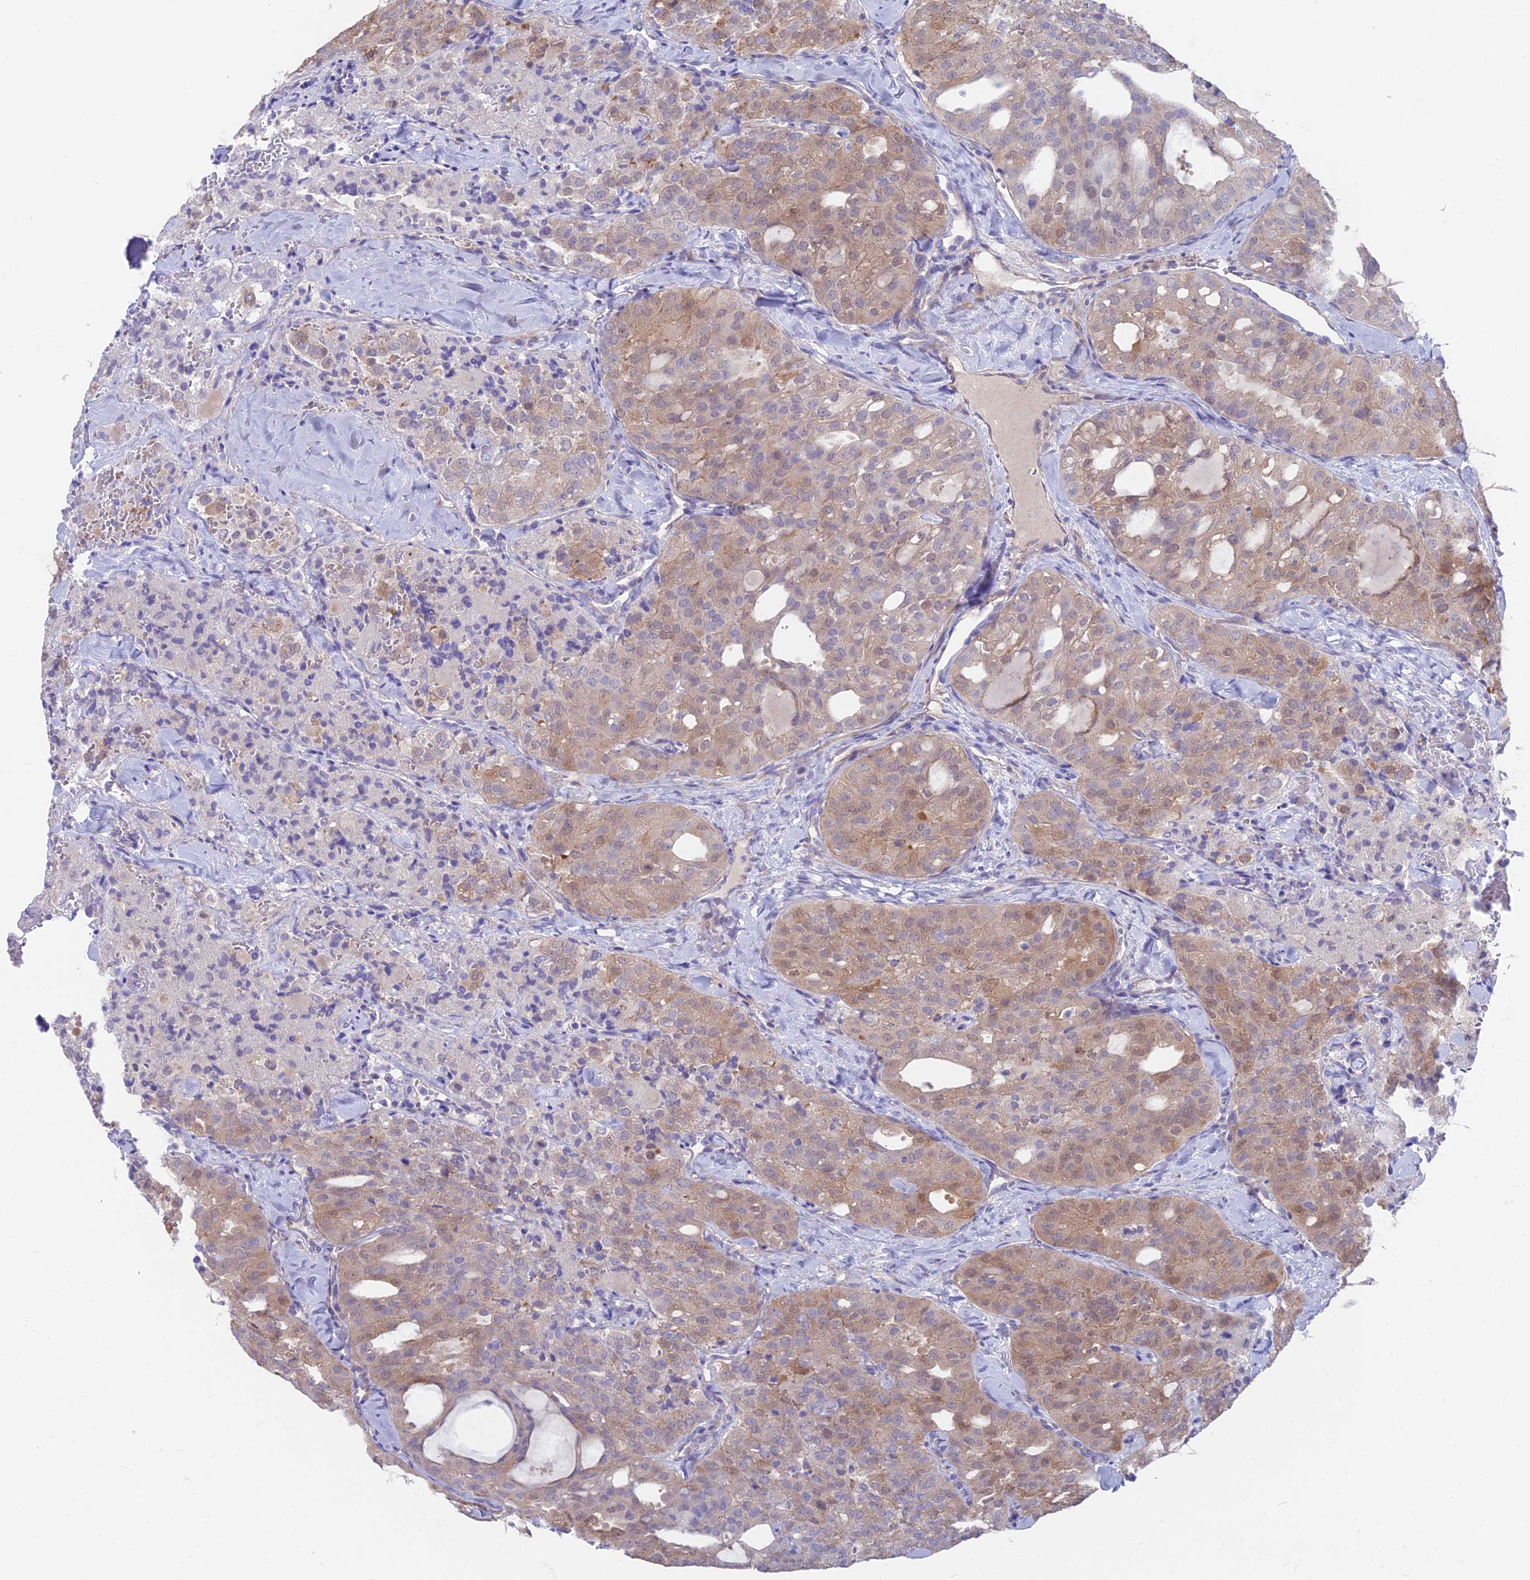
{"staining": {"intensity": "weak", "quantity": ">75%", "location": "cytoplasmic/membranous"}, "tissue": "thyroid cancer", "cell_type": "Tumor cells", "image_type": "cancer", "snomed": [{"axis": "morphology", "description": "Follicular adenoma carcinoma, NOS"}, {"axis": "topography", "description": "Thyroid gland"}], "caption": "The immunohistochemical stain labels weak cytoplasmic/membranous positivity in tumor cells of thyroid cancer (follicular adenoma carcinoma) tissue. Using DAB (brown) and hematoxylin (blue) stains, captured at high magnification using brightfield microscopy.", "gene": "FAM168B", "patient": {"sex": "male", "age": 75}}